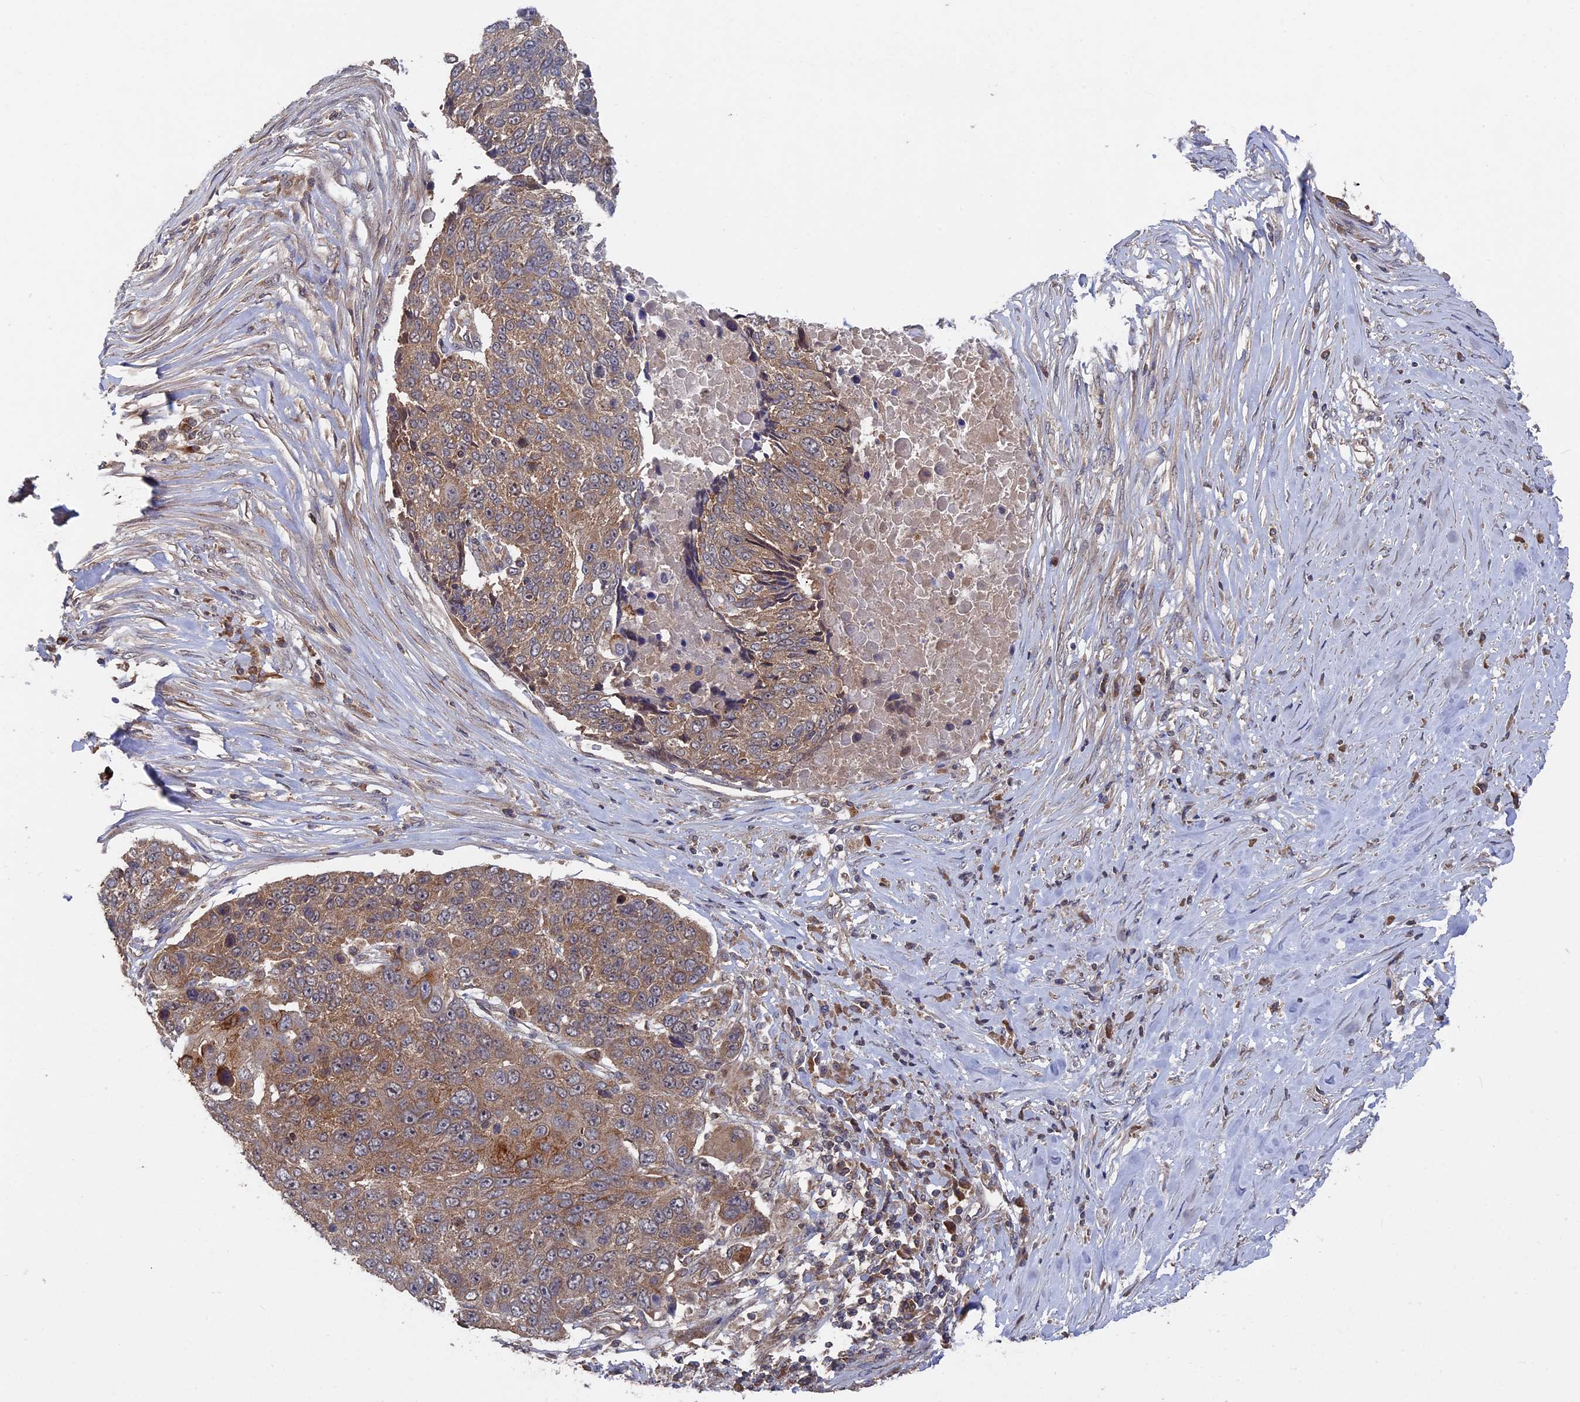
{"staining": {"intensity": "moderate", "quantity": ">75%", "location": "cytoplasmic/membranous"}, "tissue": "lung cancer", "cell_type": "Tumor cells", "image_type": "cancer", "snomed": [{"axis": "morphology", "description": "Squamous cell carcinoma, NOS"}, {"axis": "topography", "description": "Lung"}], "caption": "Immunohistochemistry staining of lung cancer, which exhibits medium levels of moderate cytoplasmic/membranous expression in about >75% of tumor cells indicating moderate cytoplasmic/membranous protein staining. The staining was performed using DAB (brown) for protein detection and nuclei were counterstained in hematoxylin (blue).", "gene": "RAB15", "patient": {"sex": "male", "age": 66}}